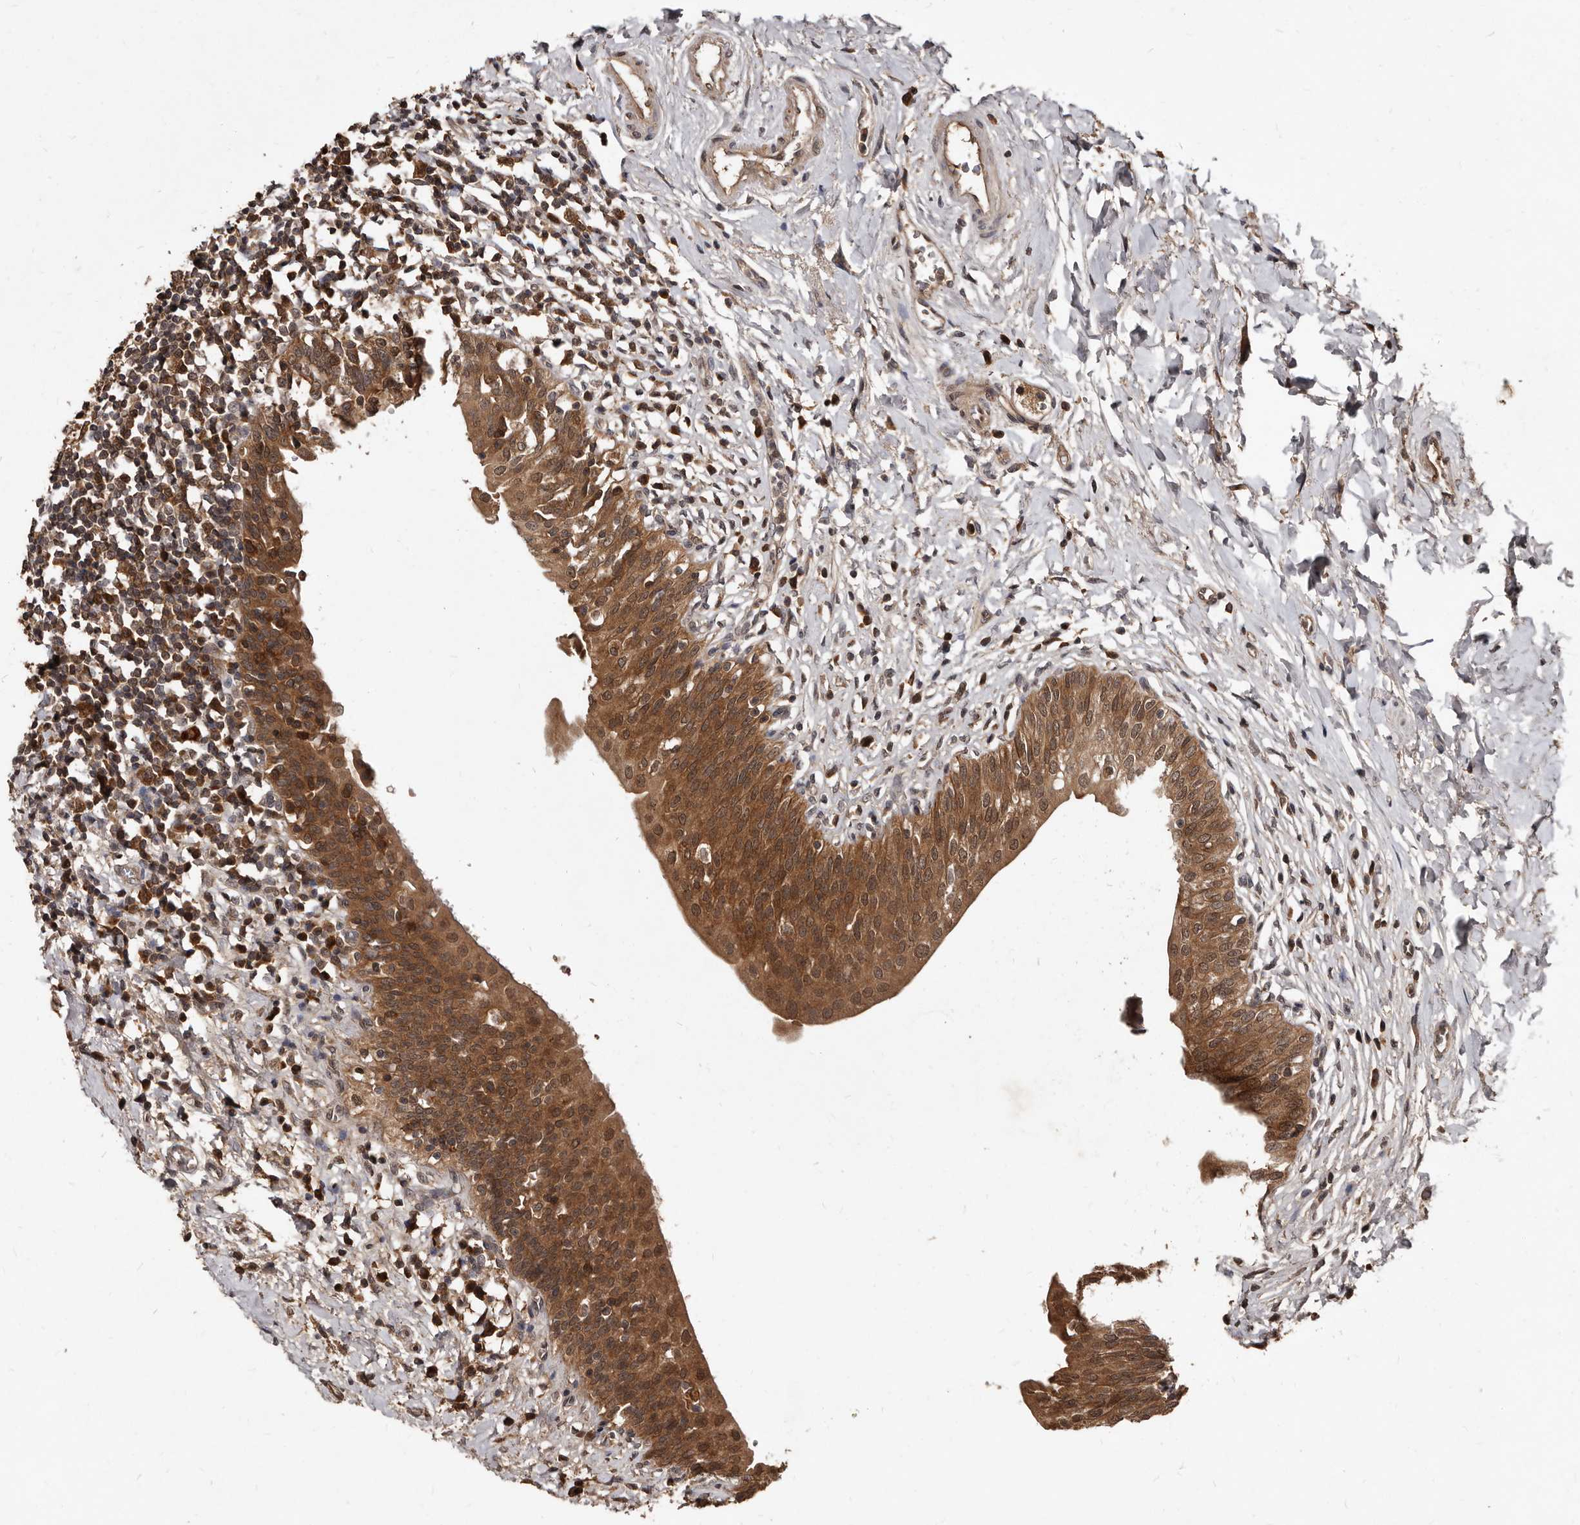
{"staining": {"intensity": "strong", "quantity": ">75%", "location": "cytoplasmic/membranous"}, "tissue": "urinary bladder", "cell_type": "Urothelial cells", "image_type": "normal", "snomed": [{"axis": "morphology", "description": "Normal tissue, NOS"}, {"axis": "topography", "description": "Urinary bladder"}], "caption": "This is a photomicrograph of IHC staining of normal urinary bladder, which shows strong staining in the cytoplasmic/membranous of urothelial cells.", "gene": "PMVK", "patient": {"sex": "male", "age": 83}}